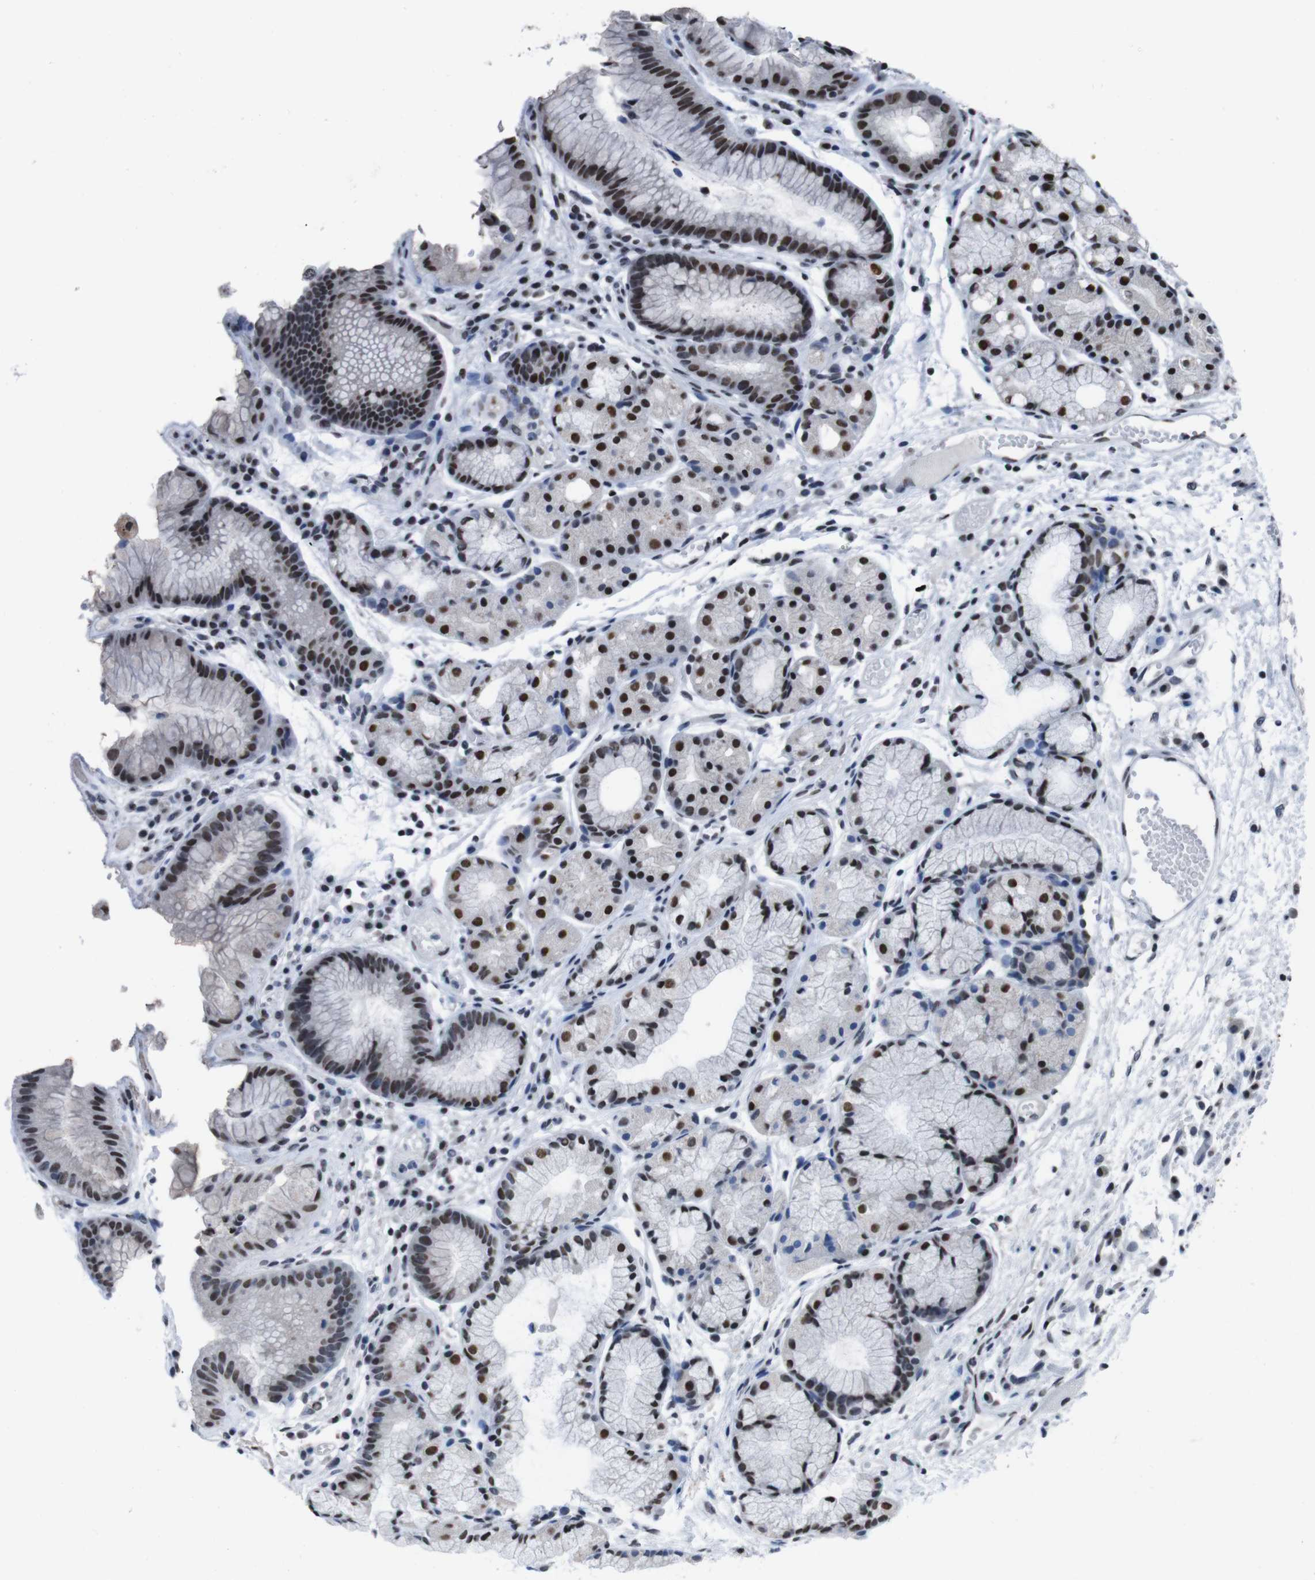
{"staining": {"intensity": "strong", "quantity": "25%-75%", "location": "nuclear"}, "tissue": "stomach", "cell_type": "Glandular cells", "image_type": "normal", "snomed": [{"axis": "morphology", "description": "Normal tissue, NOS"}, {"axis": "topography", "description": "Stomach, upper"}], "caption": "Protein staining shows strong nuclear staining in approximately 25%-75% of glandular cells in unremarkable stomach.", "gene": "PIP4P2", "patient": {"sex": "male", "age": 72}}